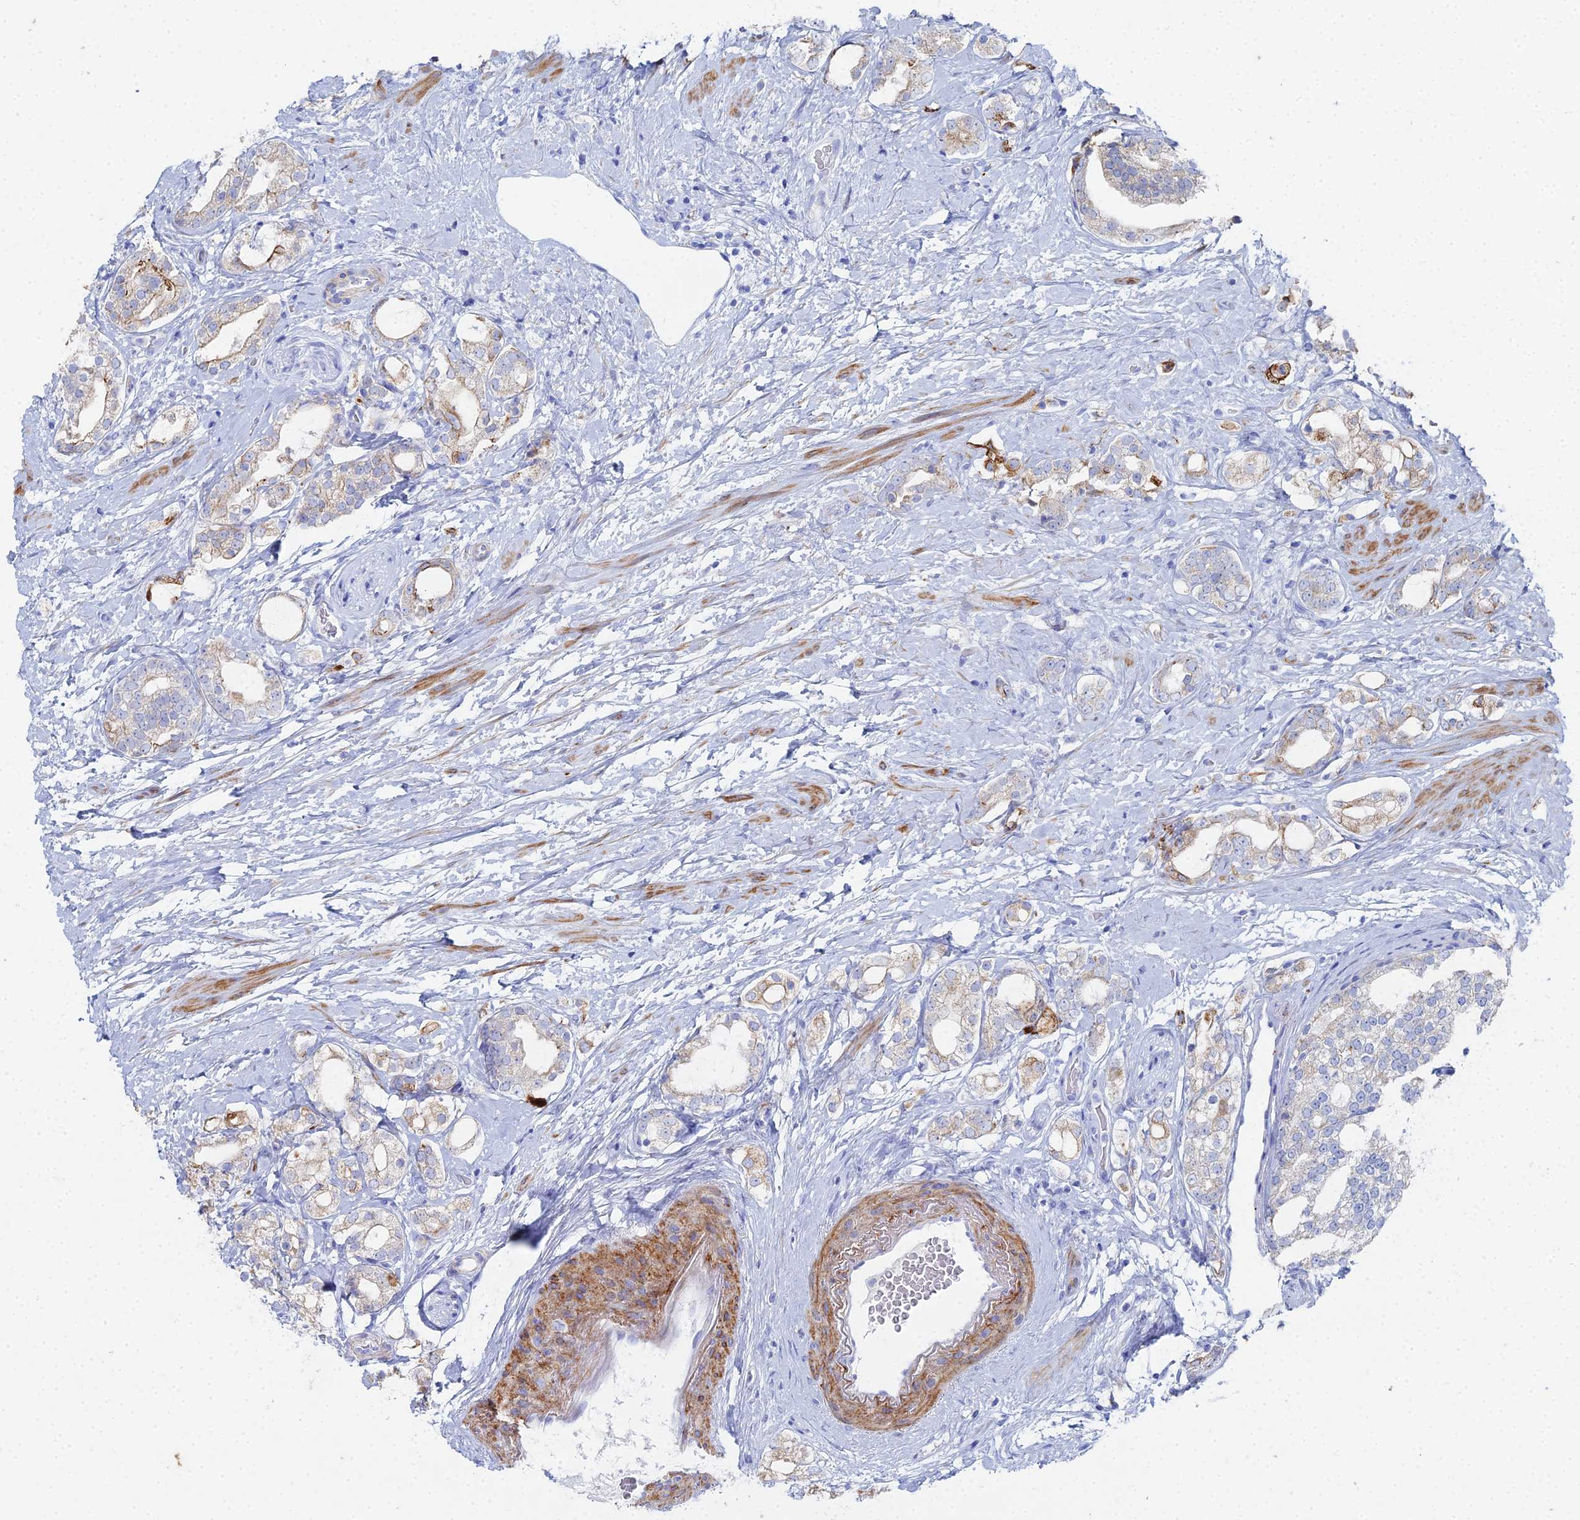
{"staining": {"intensity": "negative", "quantity": "none", "location": "none"}, "tissue": "prostate cancer", "cell_type": "Tumor cells", "image_type": "cancer", "snomed": [{"axis": "morphology", "description": "Adenocarcinoma, High grade"}, {"axis": "topography", "description": "Prostate"}], "caption": "Immunohistochemical staining of prostate cancer (high-grade adenocarcinoma) shows no significant staining in tumor cells. (DAB (3,3'-diaminobenzidine) immunohistochemistry (IHC) visualized using brightfield microscopy, high magnification).", "gene": "DHX34", "patient": {"sex": "male", "age": 64}}